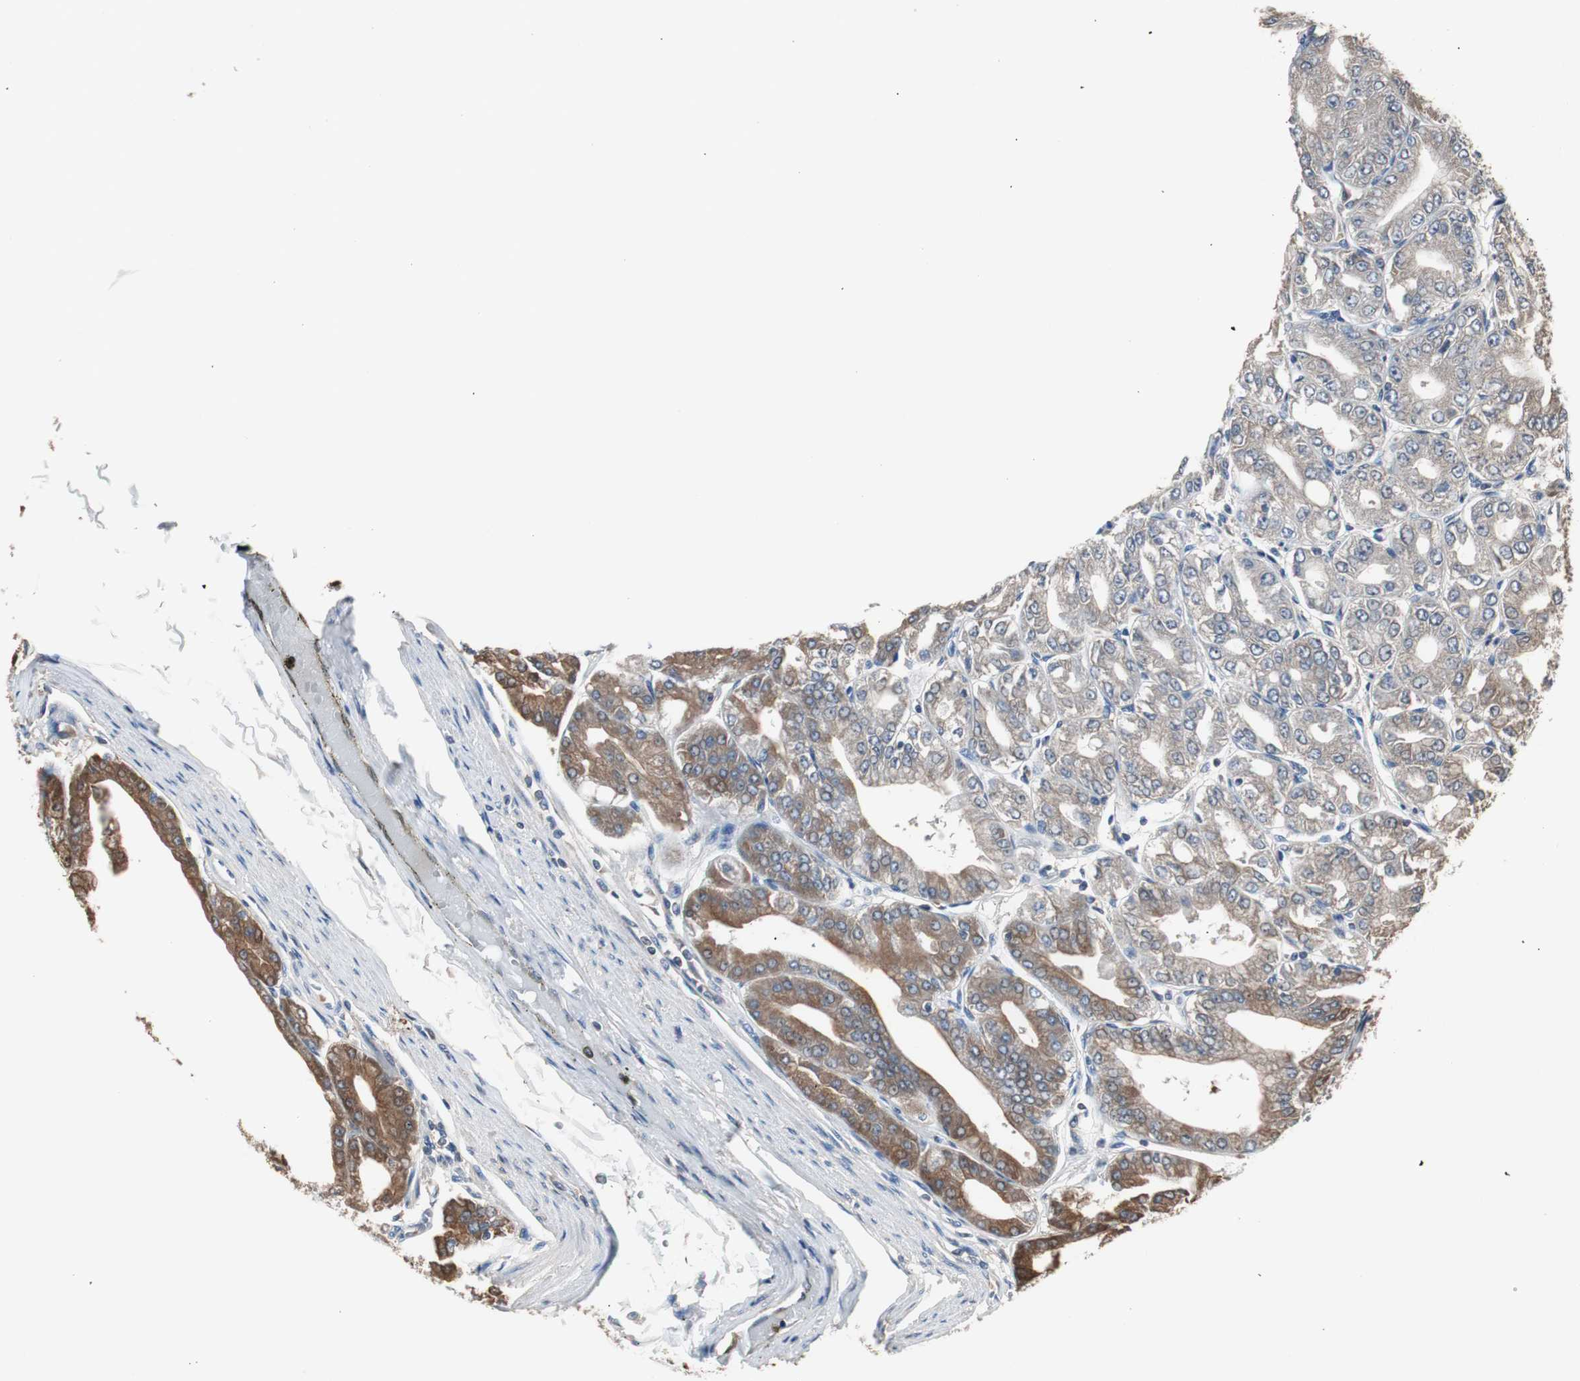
{"staining": {"intensity": "moderate", "quantity": ">75%", "location": "cytoplasmic/membranous"}, "tissue": "stomach", "cell_type": "Glandular cells", "image_type": "normal", "snomed": [{"axis": "morphology", "description": "Normal tissue, NOS"}, {"axis": "topography", "description": "Stomach, lower"}], "caption": "A histopathology image of stomach stained for a protein demonstrates moderate cytoplasmic/membranous brown staining in glandular cells. Ihc stains the protein in brown and the nuclei are stained blue.", "gene": "CAPNS1", "patient": {"sex": "male", "age": 71}}